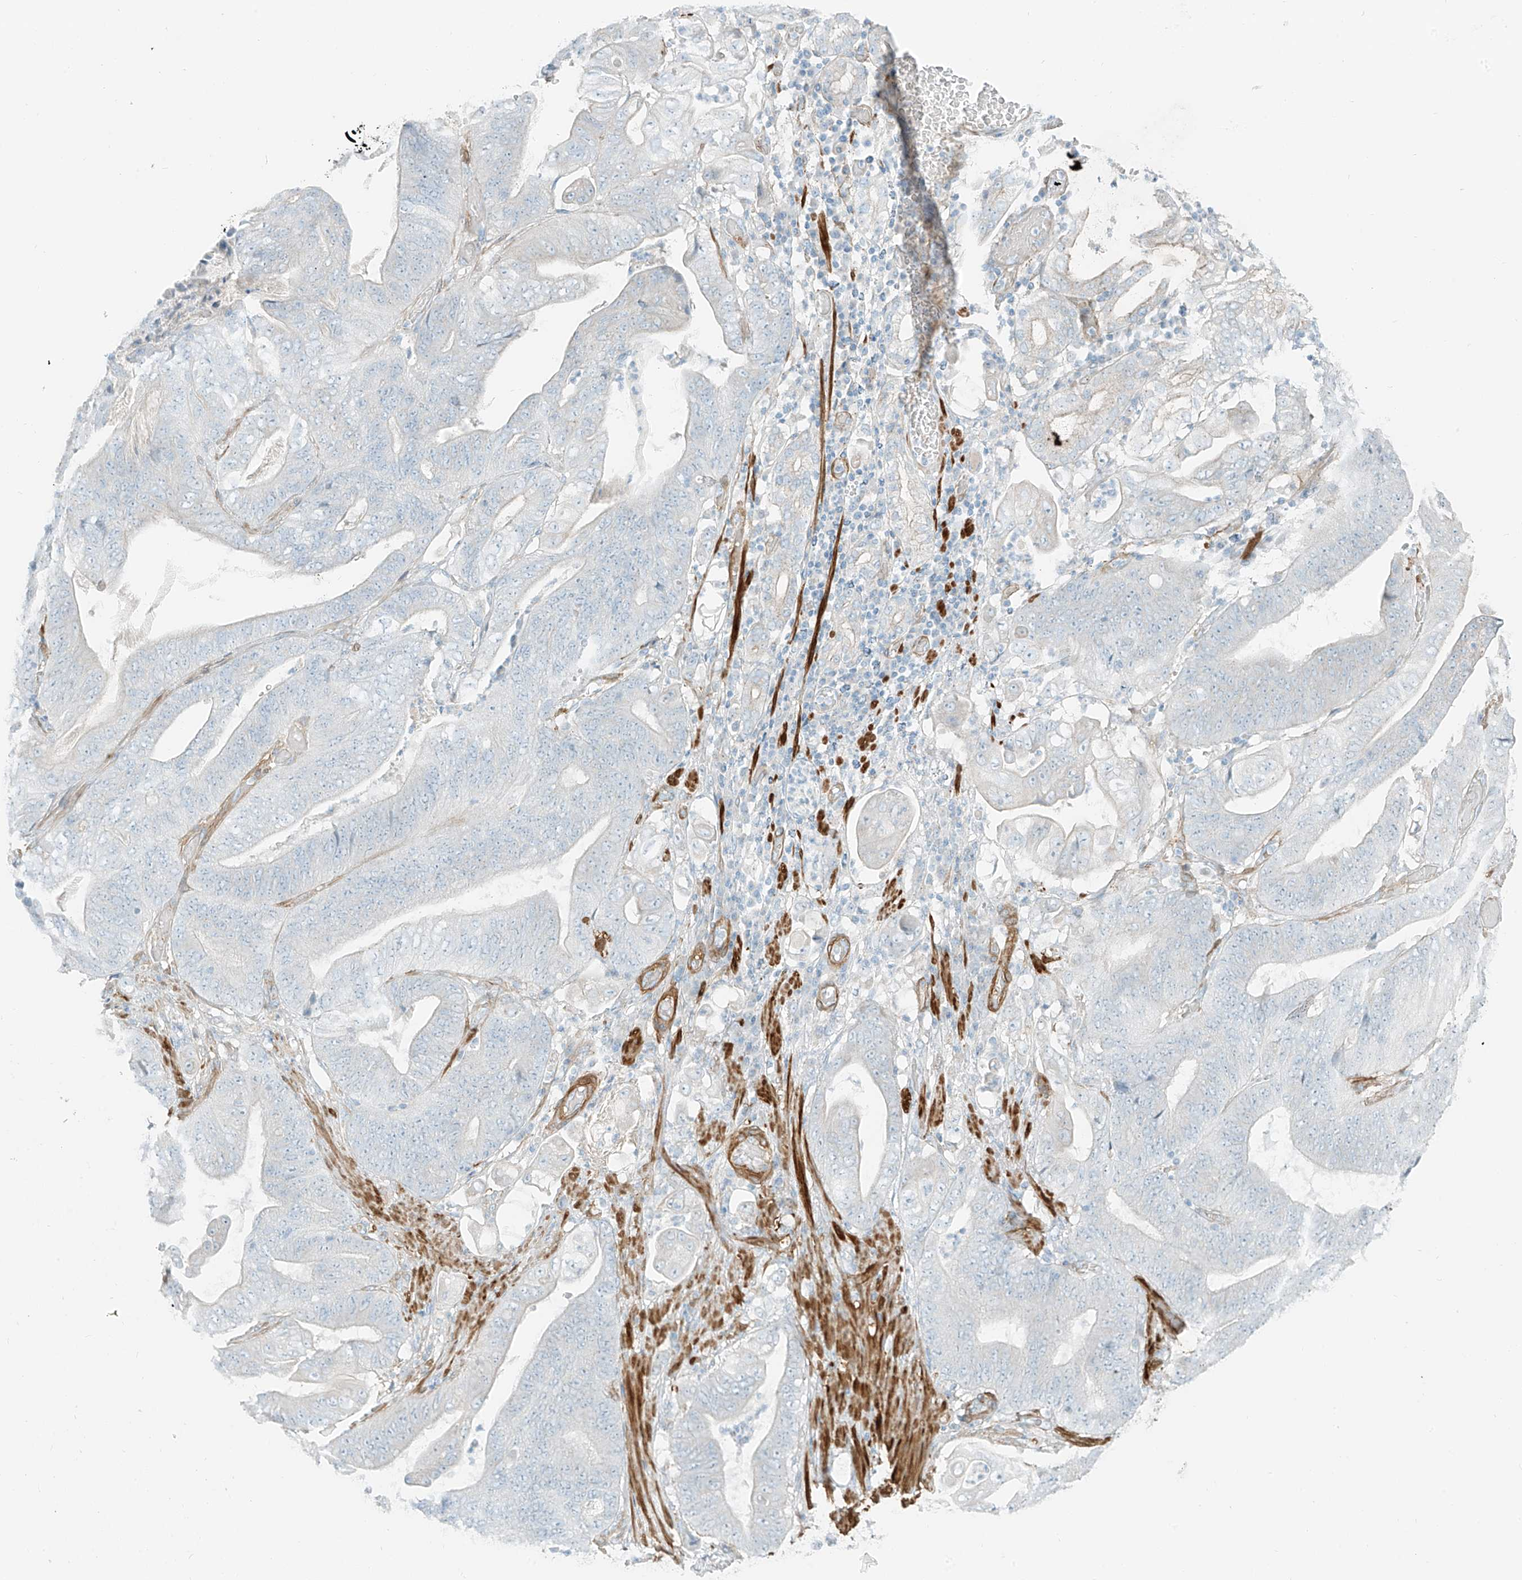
{"staining": {"intensity": "negative", "quantity": "none", "location": "none"}, "tissue": "stomach cancer", "cell_type": "Tumor cells", "image_type": "cancer", "snomed": [{"axis": "morphology", "description": "Adenocarcinoma, NOS"}, {"axis": "topography", "description": "Stomach"}], "caption": "Stomach cancer was stained to show a protein in brown. There is no significant staining in tumor cells.", "gene": "SMCP", "patient": {"sex": "female", "age": 73}}